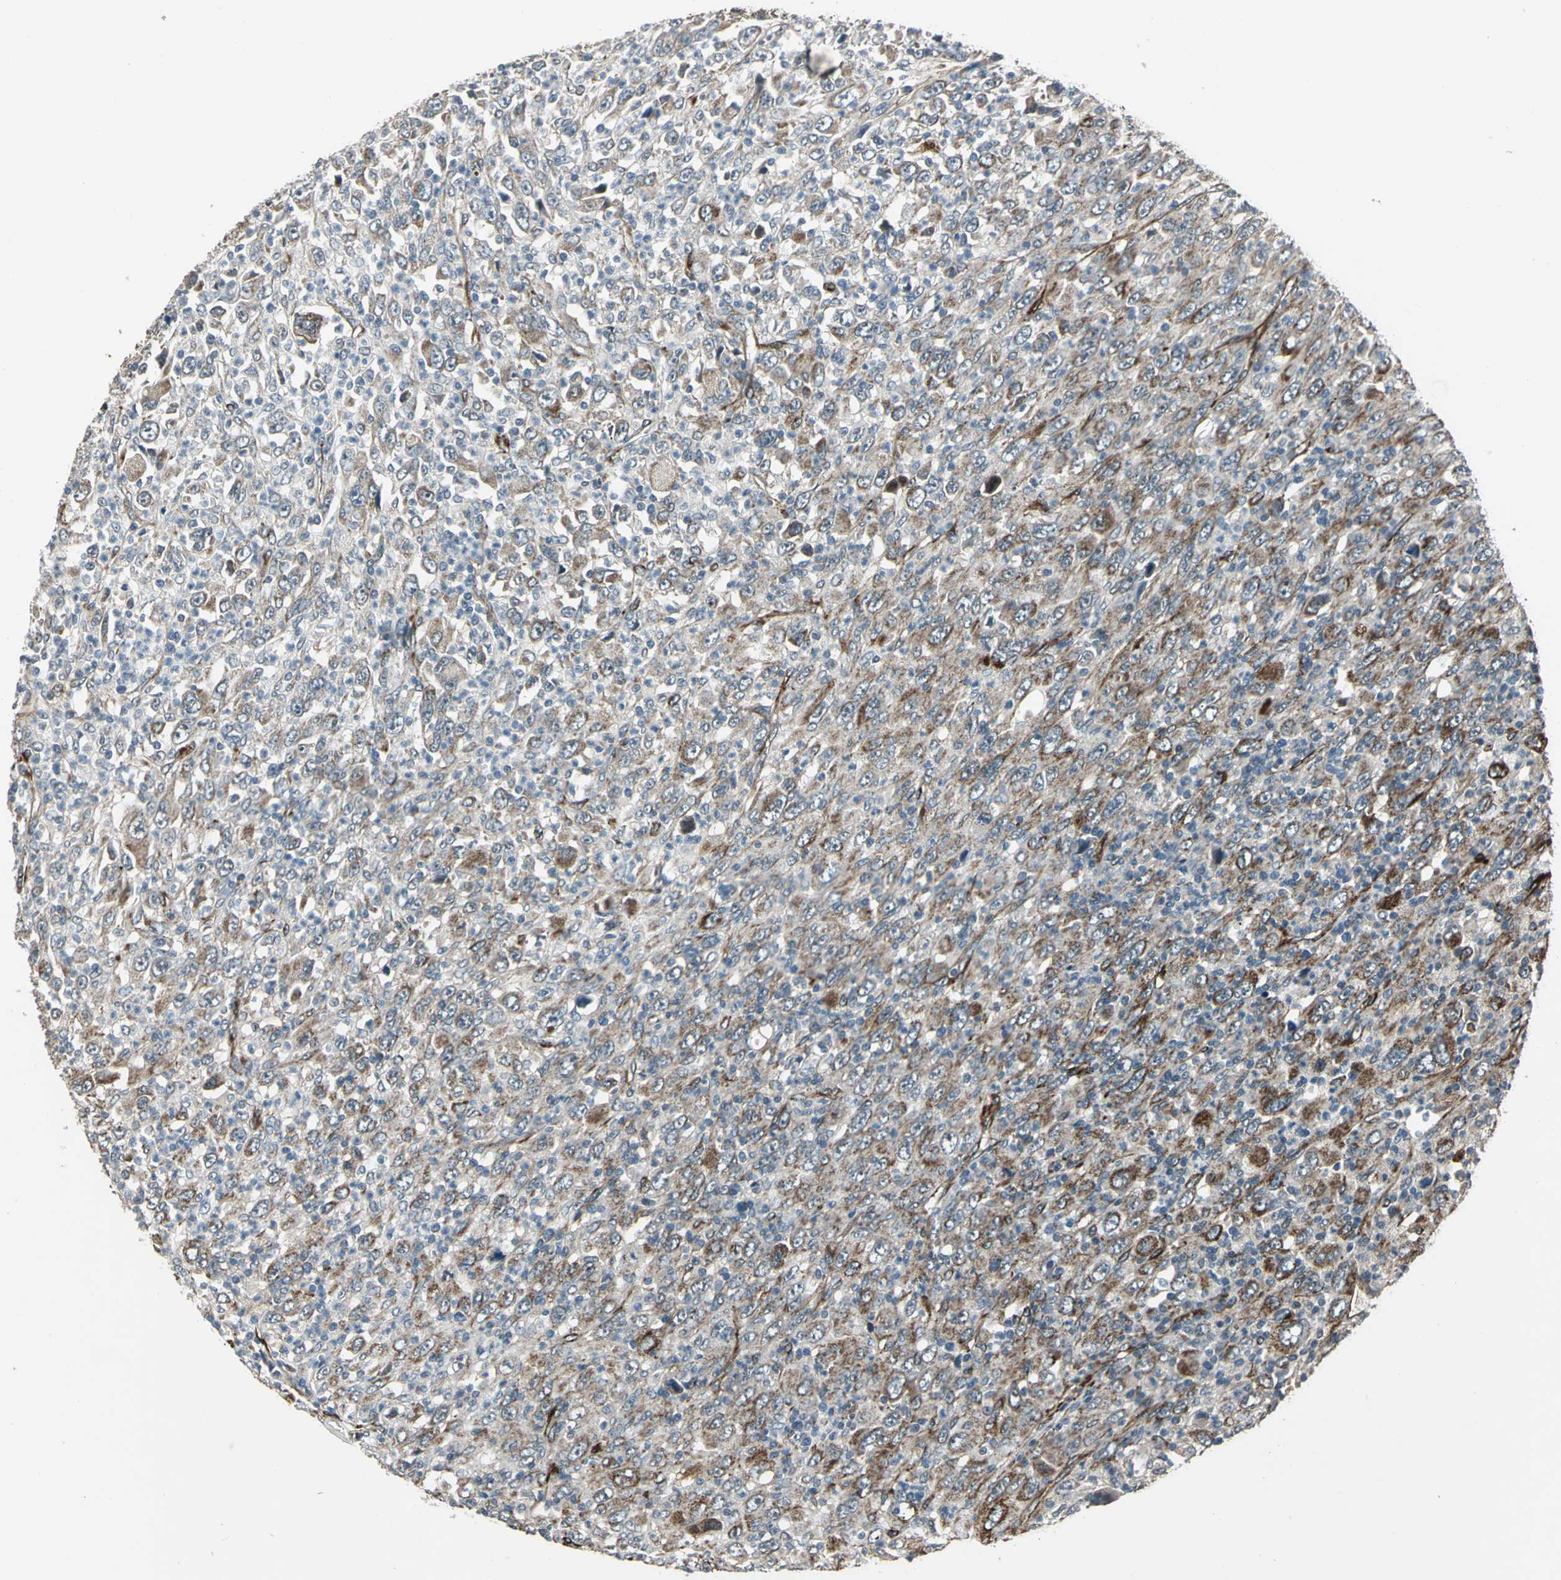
{"staining": {"intensity": "moderate", "quantity": "25%-75%", "location": "cytoplasmic/membranous"}, "tissue": "melanoma", "cell_type": "Tumor cells", "image_type": "cancer", "snomed": [{"axis": "morphology", "description": "Malignant melanoma, Metastatic site"}, {"axis": "topography", "description": "Skin"}], "caption": "IHC (DAB (3,3'-diaminobenzidine)) staining of human melanoma reveals moderate cytoplasmic/membranous protein positivity in about 25%-75% of tumor cells.", "gene": "EXD2", "patient": {"sex": "female", "age": 56}}